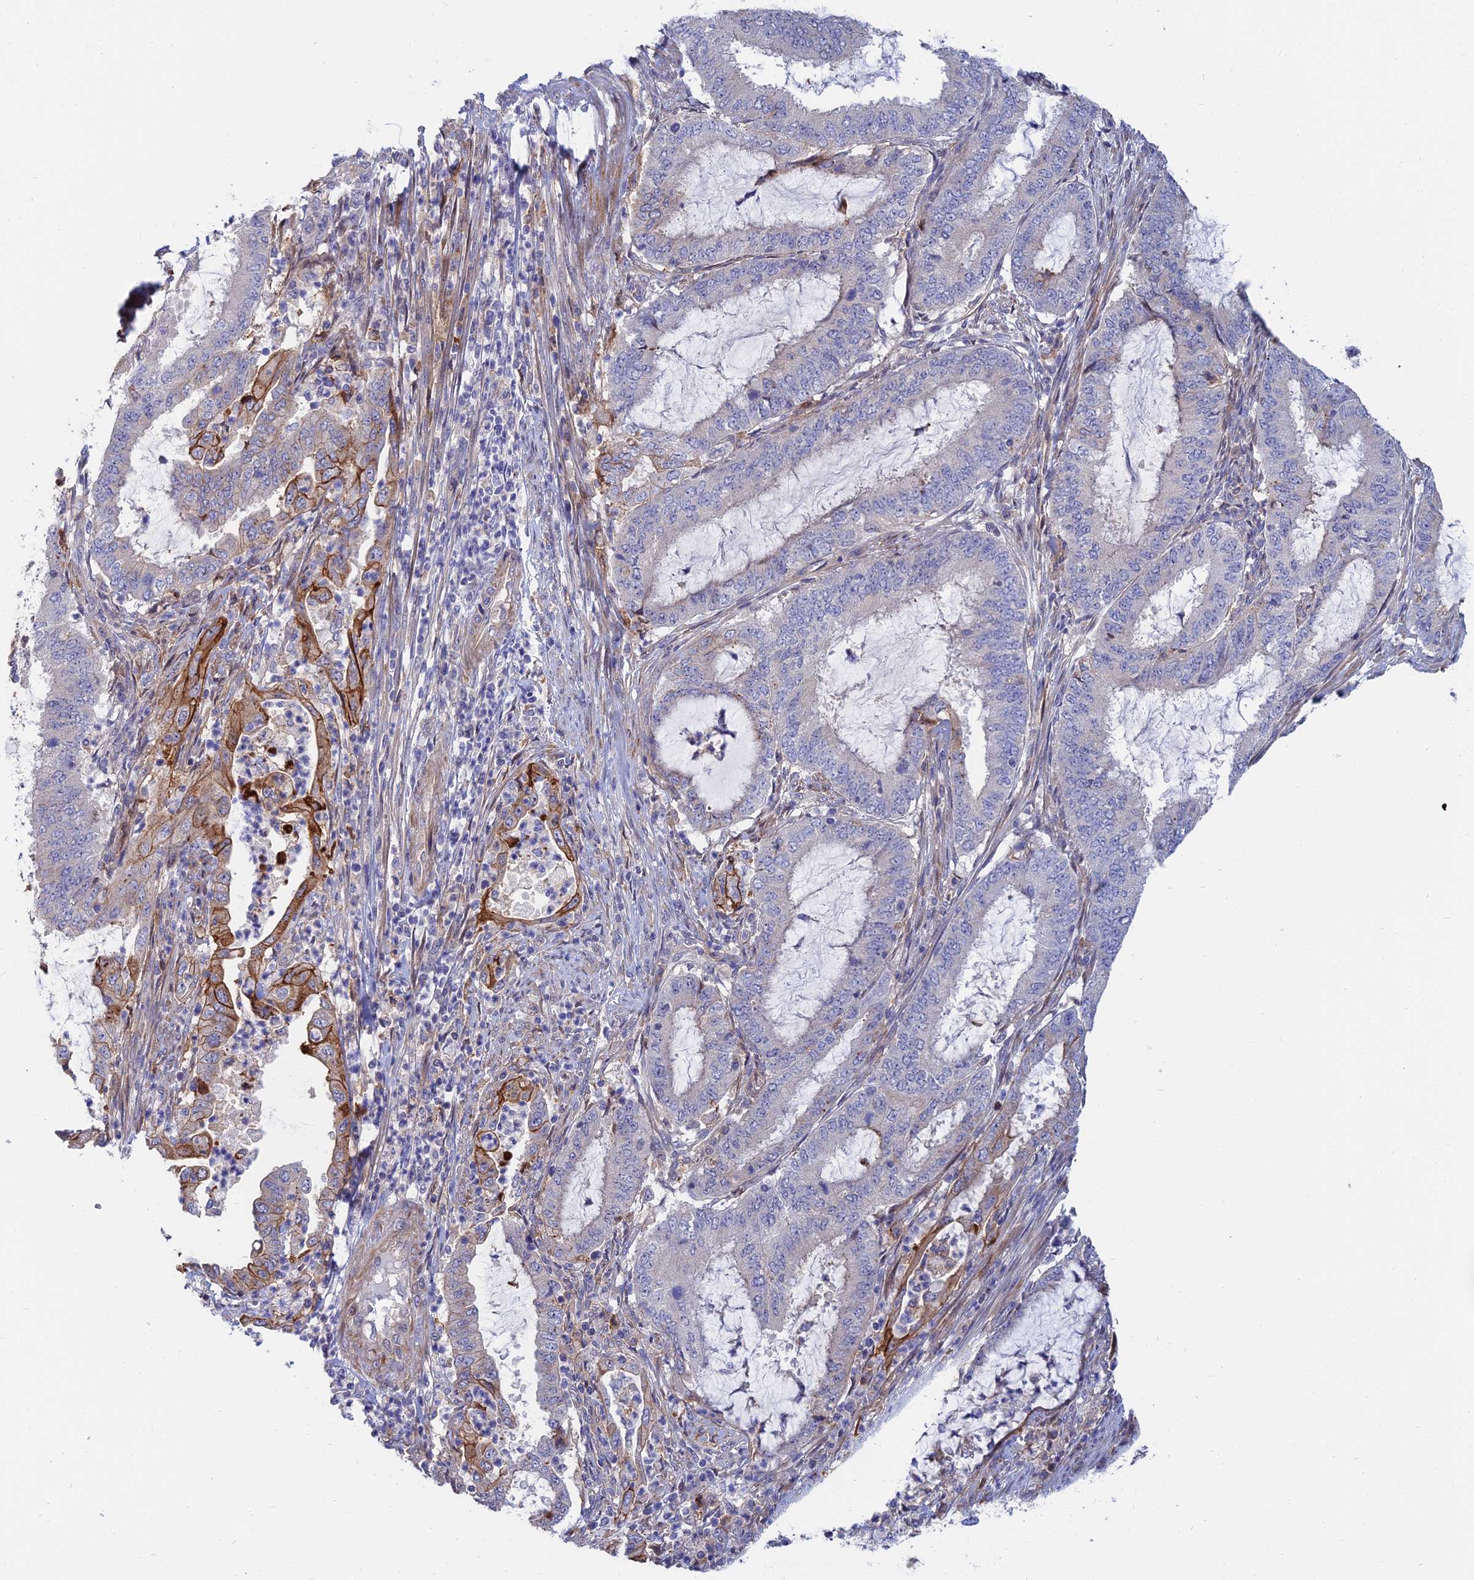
{"staining": {"intensity": "negative", "quantity": "none", "location": "none"}, "tissue": "endometrial cancer", "cell_type": "Tumor cells", "image_type": "cancer", "snomed": [{"axis": "morphology", "description": "Adenocarcinoma, NOS"}, {"axis": "topography", "description": "Endometrium"}], "caption": "Human endometrial cancer stained for a protein using immunohistochemistry displays no expression in tumor cells.", "gene": "TRIM43B", "patient": {"sex": "female", "age": 51}}